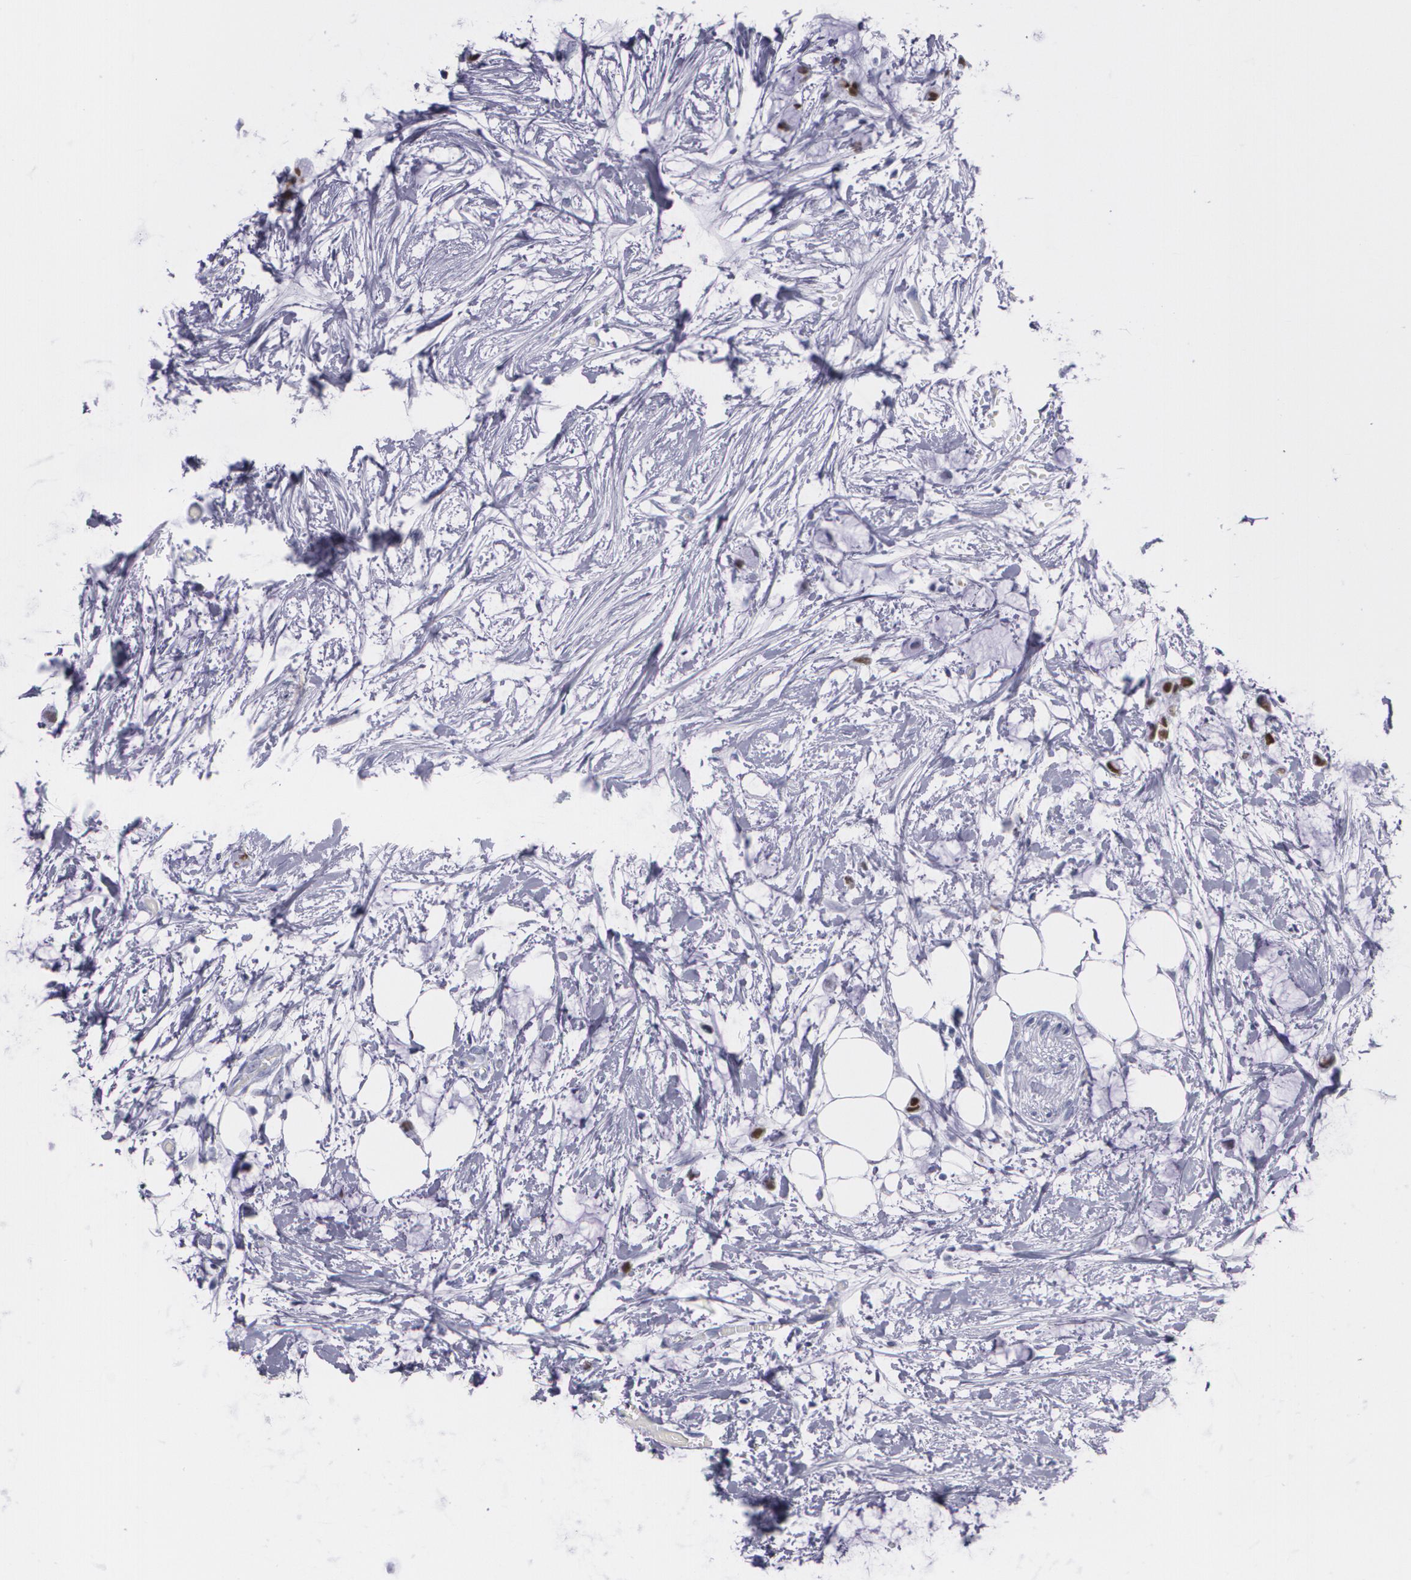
{"staining": {"intensity": "moderate", "quantity": "<25%", "location": "nuclear"}, "tissue": "colorectal cancer", "cell_type": "Tumor cells", "image_type": "cancer", "snomed": [{"axis": "morphology", "description": "Normal tissue, NOS"}, {"axis": "morphology", "description": "Adenocarcinoma, NOS"}, {"axis": "topography", "description": "Colon"}, {"axis": "topography", "description": "Peripheral nerve tissue"}], "caption": "Human colorectal cancer (adenocarcinoma) stained with a protein marker demonstrates moderate staining in tumor cells.", "gene": "TP53", "patient": {"sex": "male", "age": 14}}